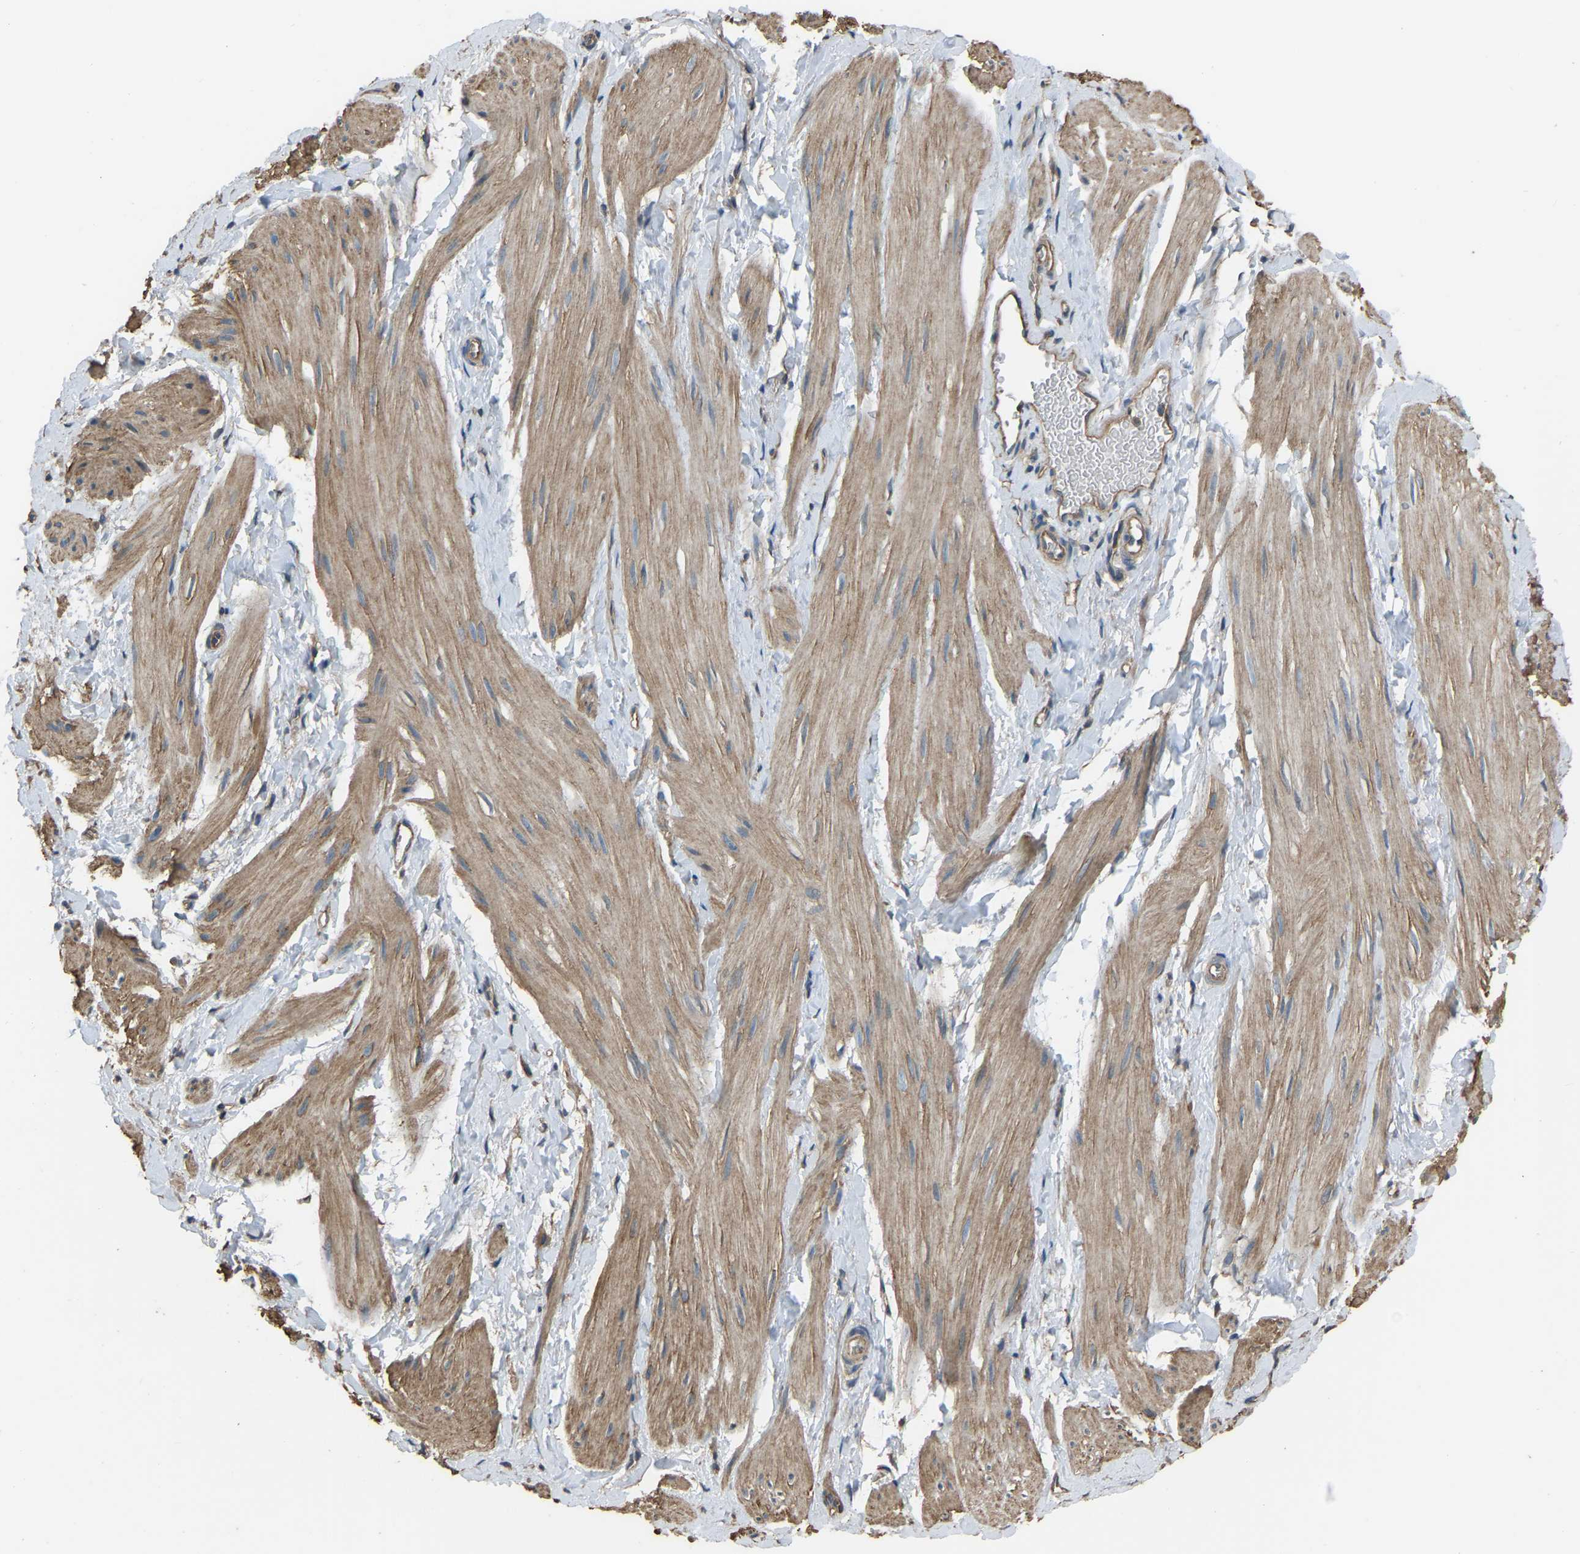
{"staining": {"intensity": "moderate", "quantity": ">75%", "location": "cytoplasmic/membranous"}, "tissue": "smooth muscle", "cell_type": "Smooth muscle cells", "image_type": "normal", "snomed": [{"axis": "morphology", "description": "Normal tissue, NOS"}, {"axis": "topography", "description": "Smooth muscle"}], "caption": "Immunohistochemistry photomicrograph of unremarkable smooth muscle: smooth muscle stained using IHC displays medium levels of moderate protein expression localized specifically in the cytoplasmic/membranous of smooth muscle cells, appearing as a cytoplasmic/membranous brown color.", "gene": "SLC4A2", "patient": {"sex": "male", "age": 16}}